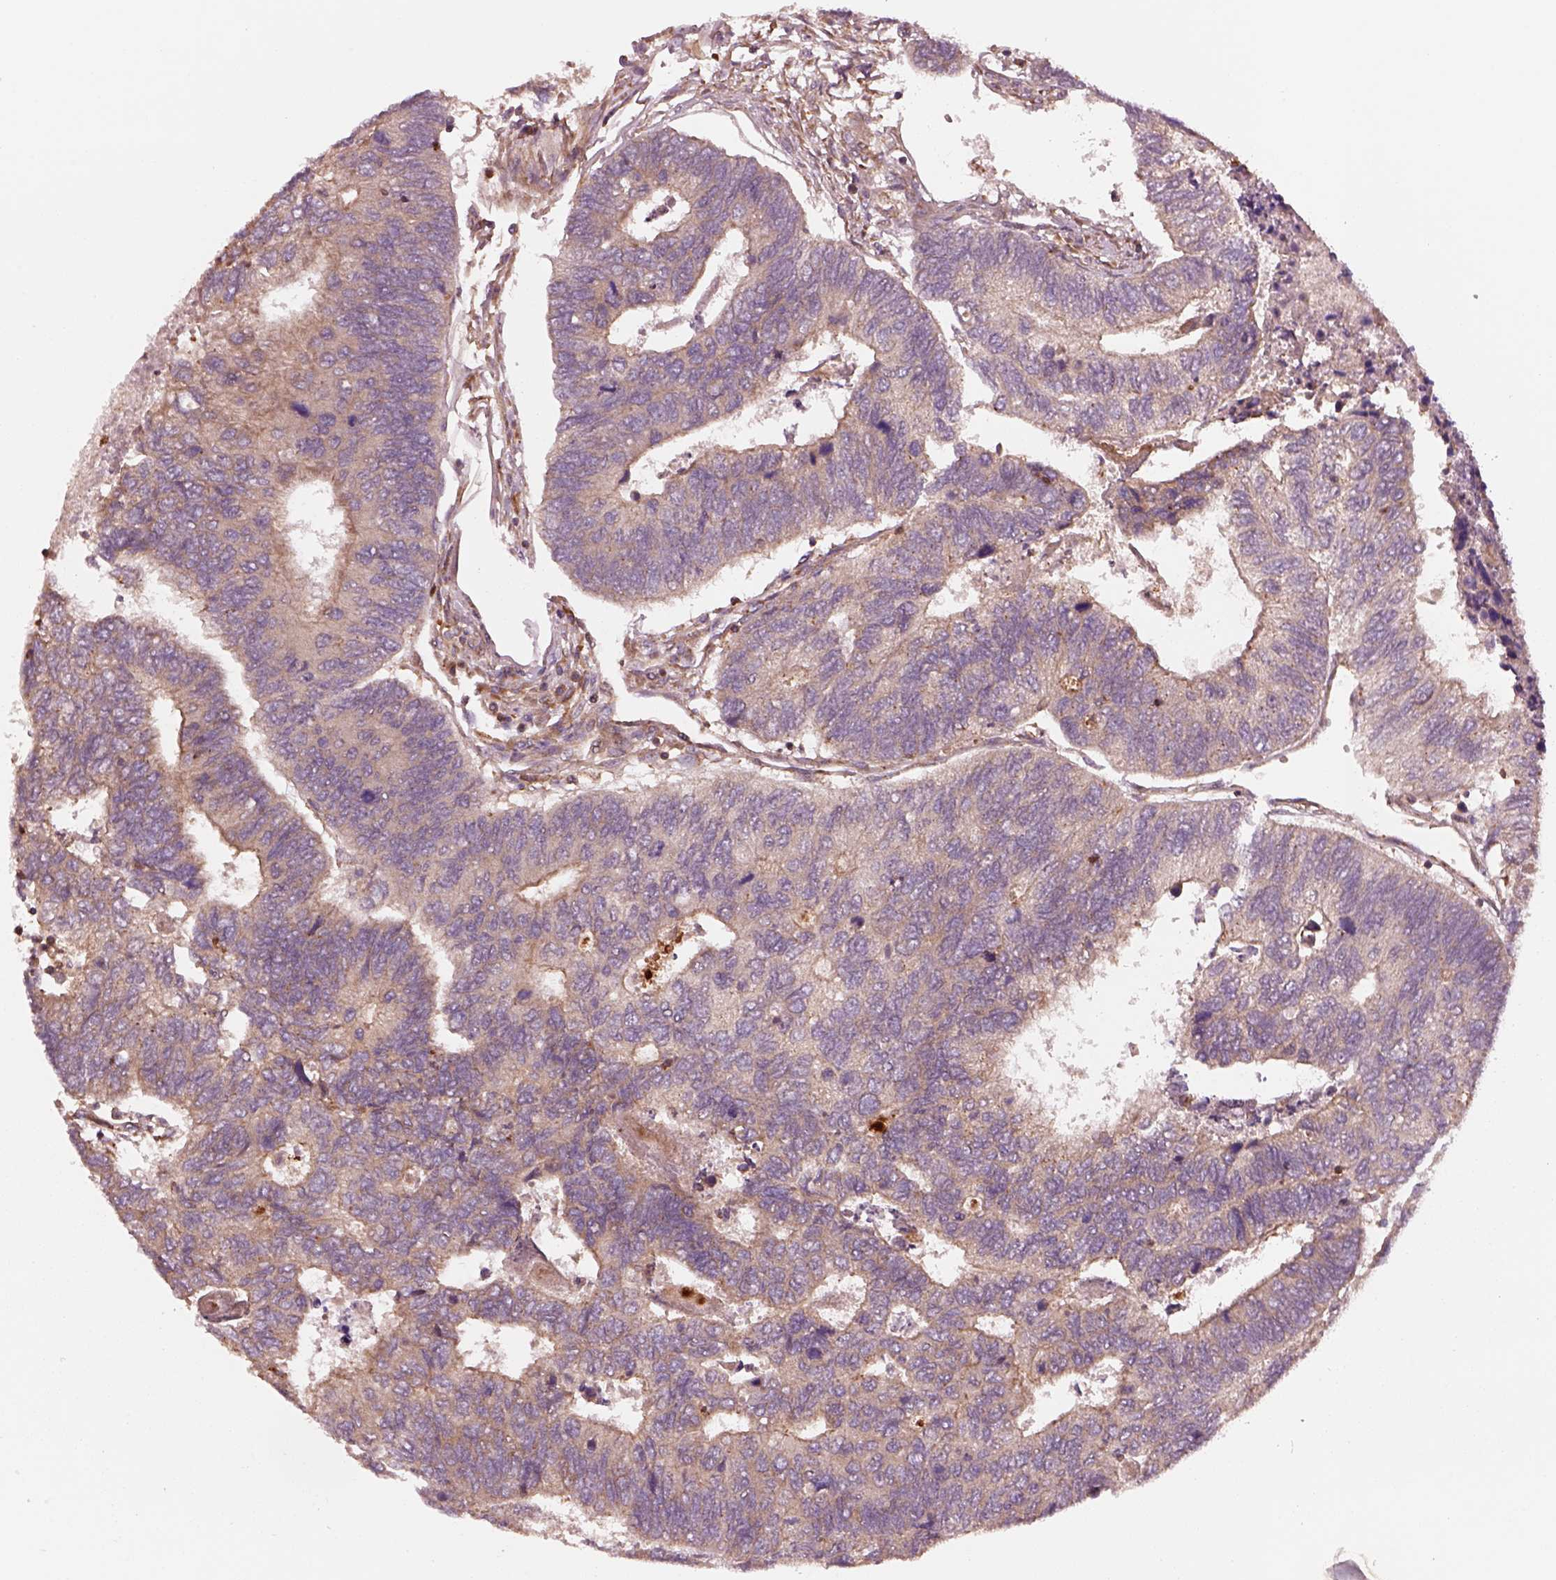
{"staining": {"intensity": "weak", "quantity": "<25%", "location": "cytoplasmic/membranous"}, "tissue": "colorectal cancer", "cell_type": "Tumor cells", "image_type": "cancer", "snomed": [{"axis": "morphology", "description": "Adenocarcinoma, NOS"}, {"axis": "topography", "description": "Colon"}], "caption": "An image of human colorectal adenocarcinoma is negative for staining in tumor cells. (Brightfield microscopy of DAB immunohistochemistry (IHC) at high magnification).", "gene": "ASCC2", "patient": {"sex": "female", "age": 67}}